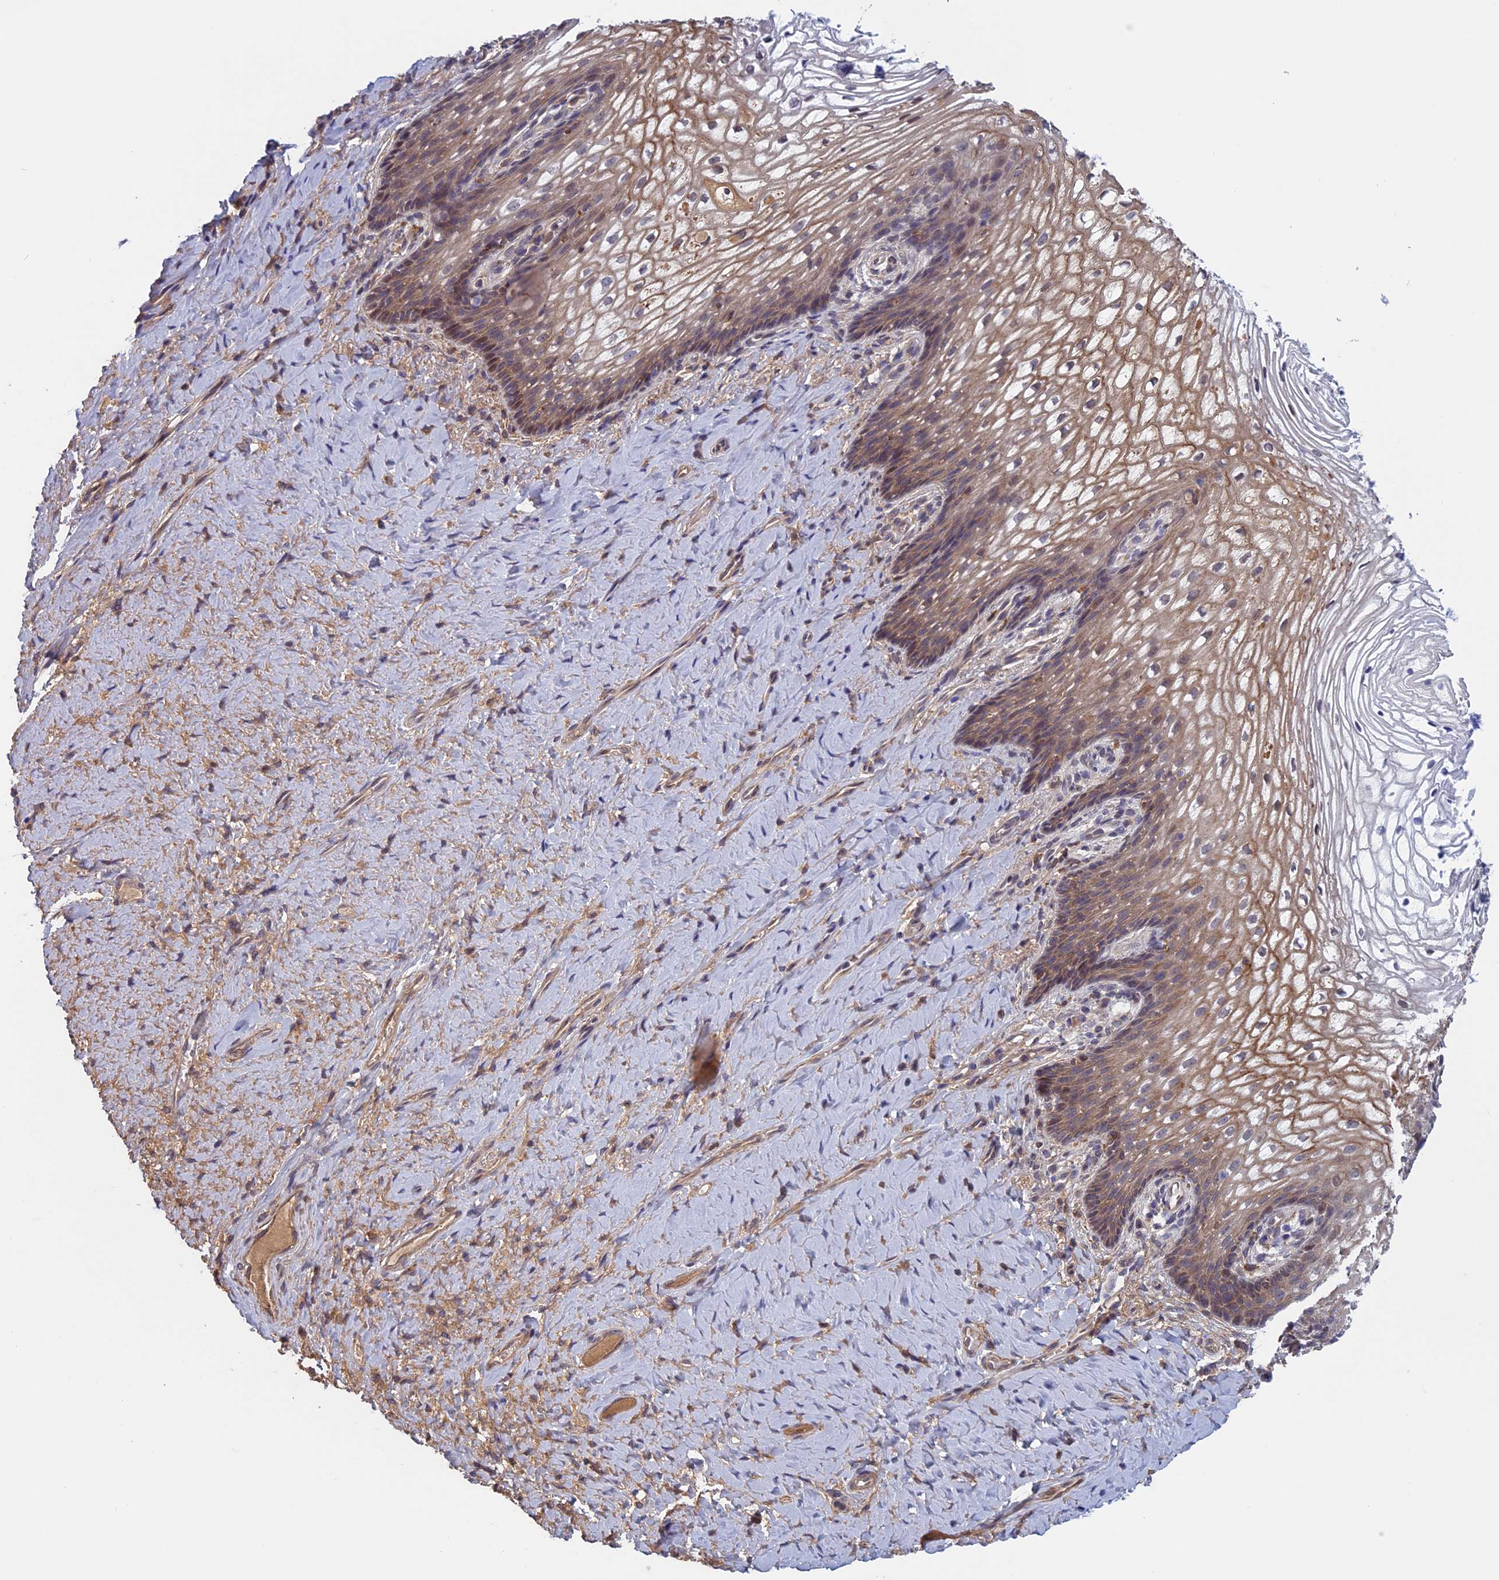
{"staining": {"intensity": "weak", "quantity": ">75%", "location": "cytoplasmic/membranous"}, "tissue": "vagina", "cell_type": "Squamous epithelial cells", "image_type": "normal", "snomed": [{"axis": "morphology", "description": "Normal tissue, NOS"}, {"axis": "topography", "description": "Vagina"}], "caption": "Benign vagina was stained to show a protein in brown. There is low levels of weak cytoplasmic/membranous expression in about >75% of squamous epithelial cells. Nuclei are stained in blue.", "gene": "FADS1", "patient": {"sex": "female", "age": 60}}